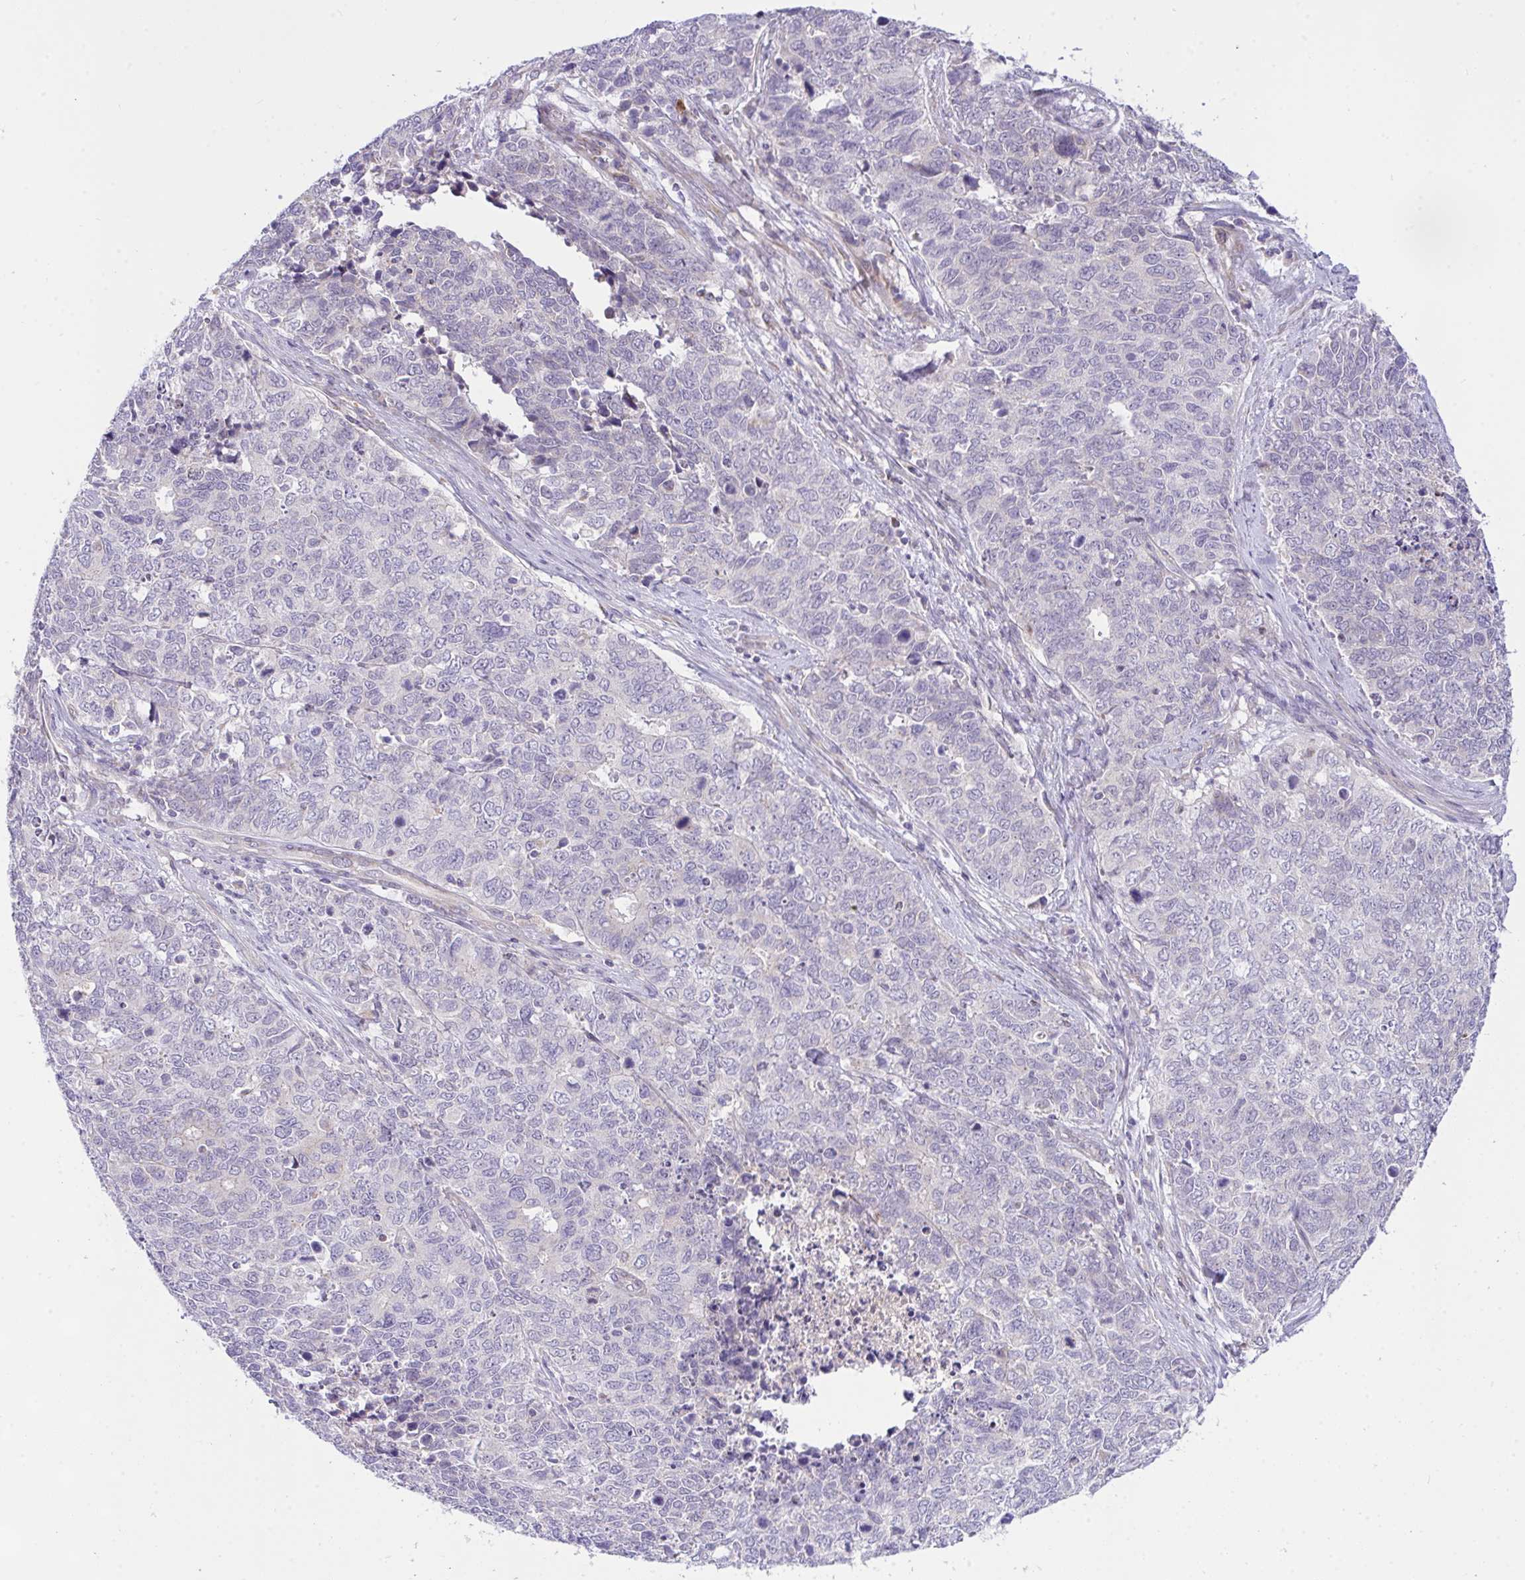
{"staining": {"intensity": "negative", "quantity": "none", "location": "none"}, "tissue": "cervical cancer", "cell_type": "Tumor cells", "image_type": "cancer", "snomed": [{"axis": "morphology", "description": "Adenocarcinoma, NOS"}, {"axis": "topography", "description": "Cervix"}], "caption": "Tumor cells are negative for protein expression in human cervical cancer (adenocarcinoma). (Stains: DAB (3,3'-diaminobenzidine) immunohistochemistry (IHC) with hematoxylin counter stain, Microscopy: brightfield microscopy at high magnification).", "gene": "CEP63", "patient": {"sex": "female", "age": 63}}